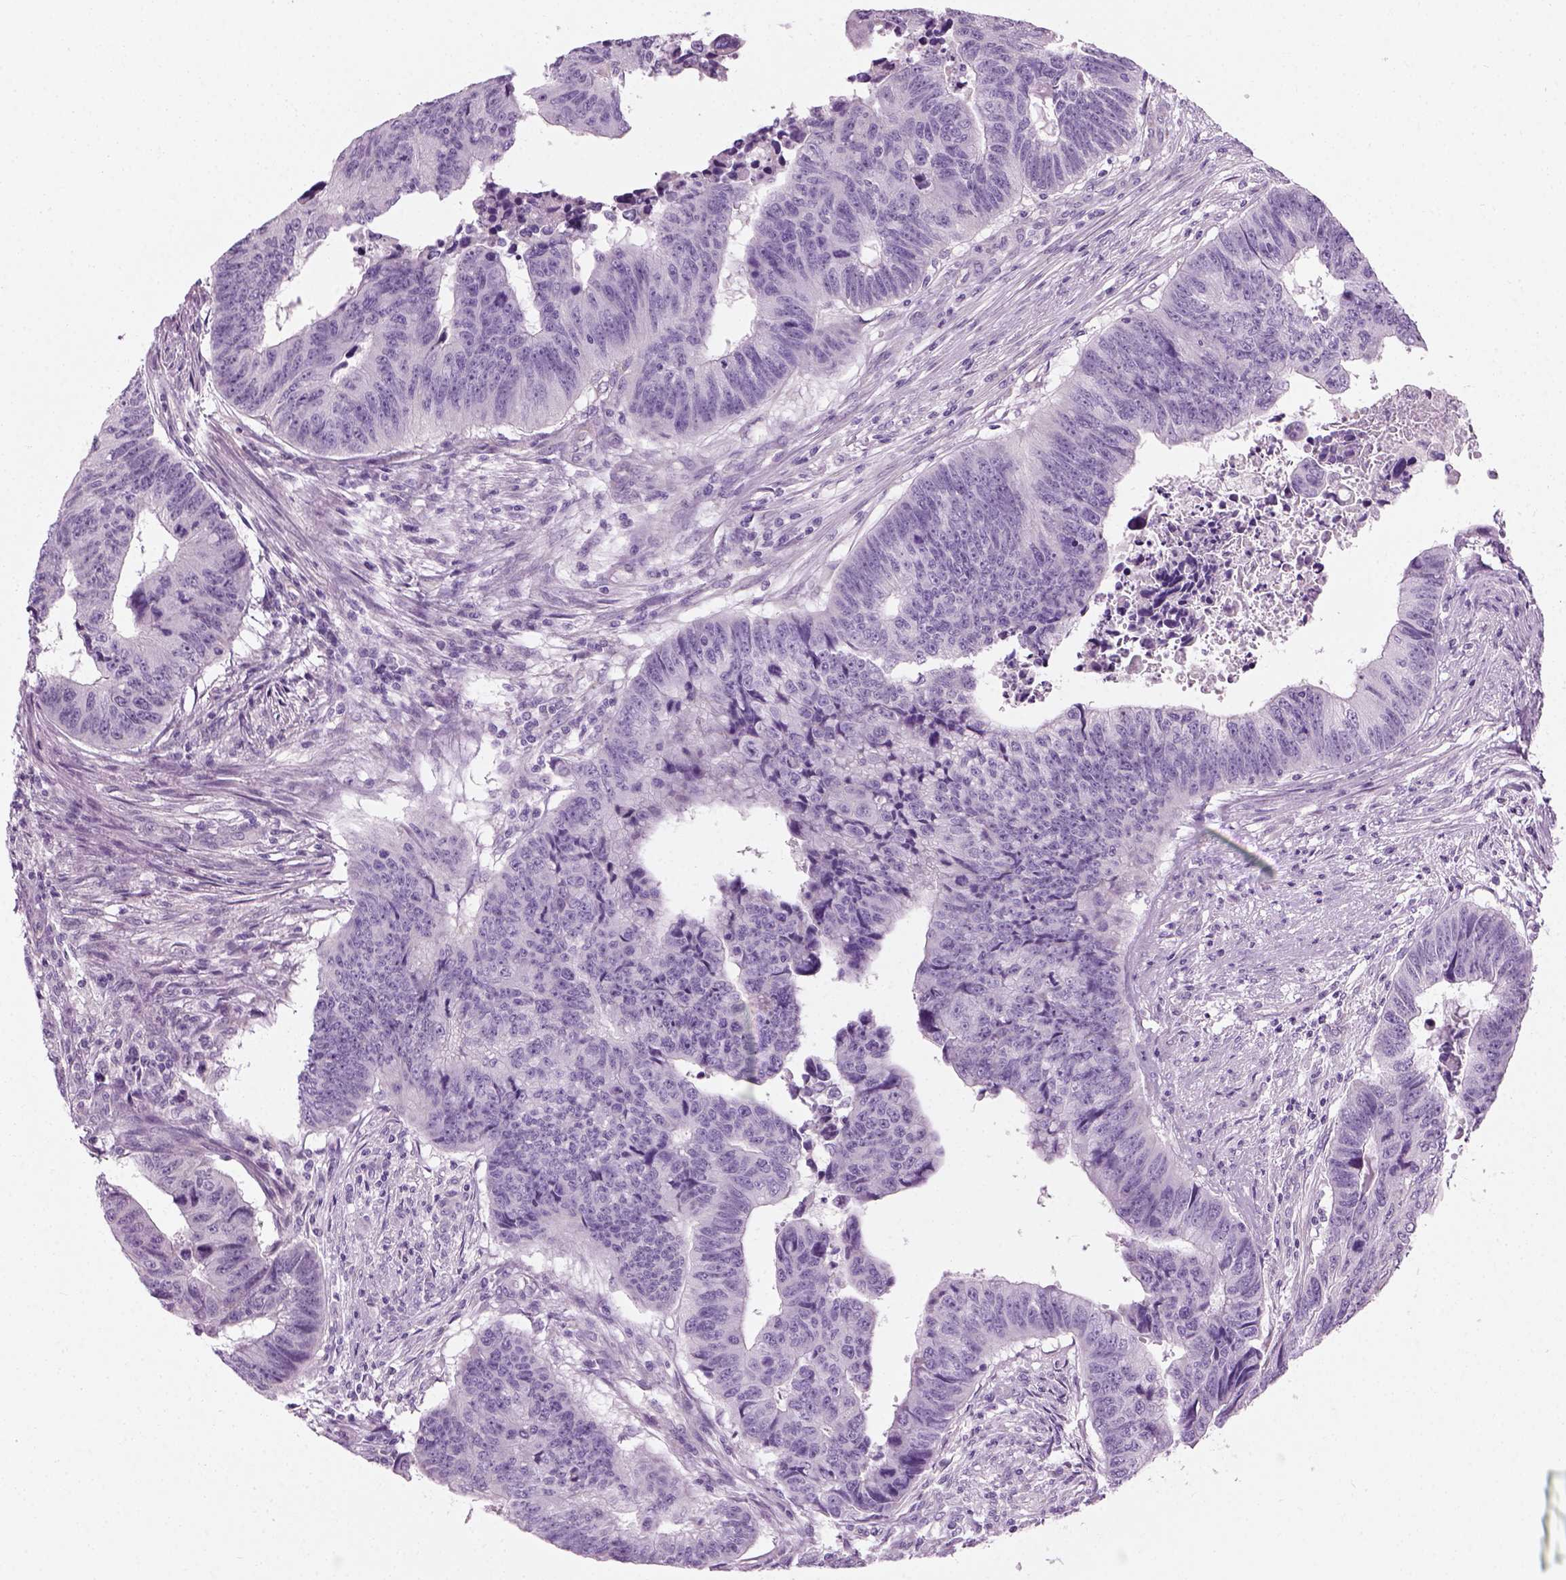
{"staining": {"intensity": "negative", "quantity": "none", "location": "none"}, "tissue": "colorectal cancer", "cell_type": "Tumor cells", "image_type": "cancer", "snomed": [{"axis": "morphology", "description": "Adenocarcinoma, NOS"}, {"axis": "topography", "description": "Rectum"}], "caption": "Tumor cells are negative for protein expression in human adenocarcinoma (colorectal). (DAB (3,3'-diaminobenzidine) immunohistochemistry (IHC) visualized using brightfield microscopy, high magnification).", "gene": "CIBAR2", "patient": {"sex": "female", "age": 85}}